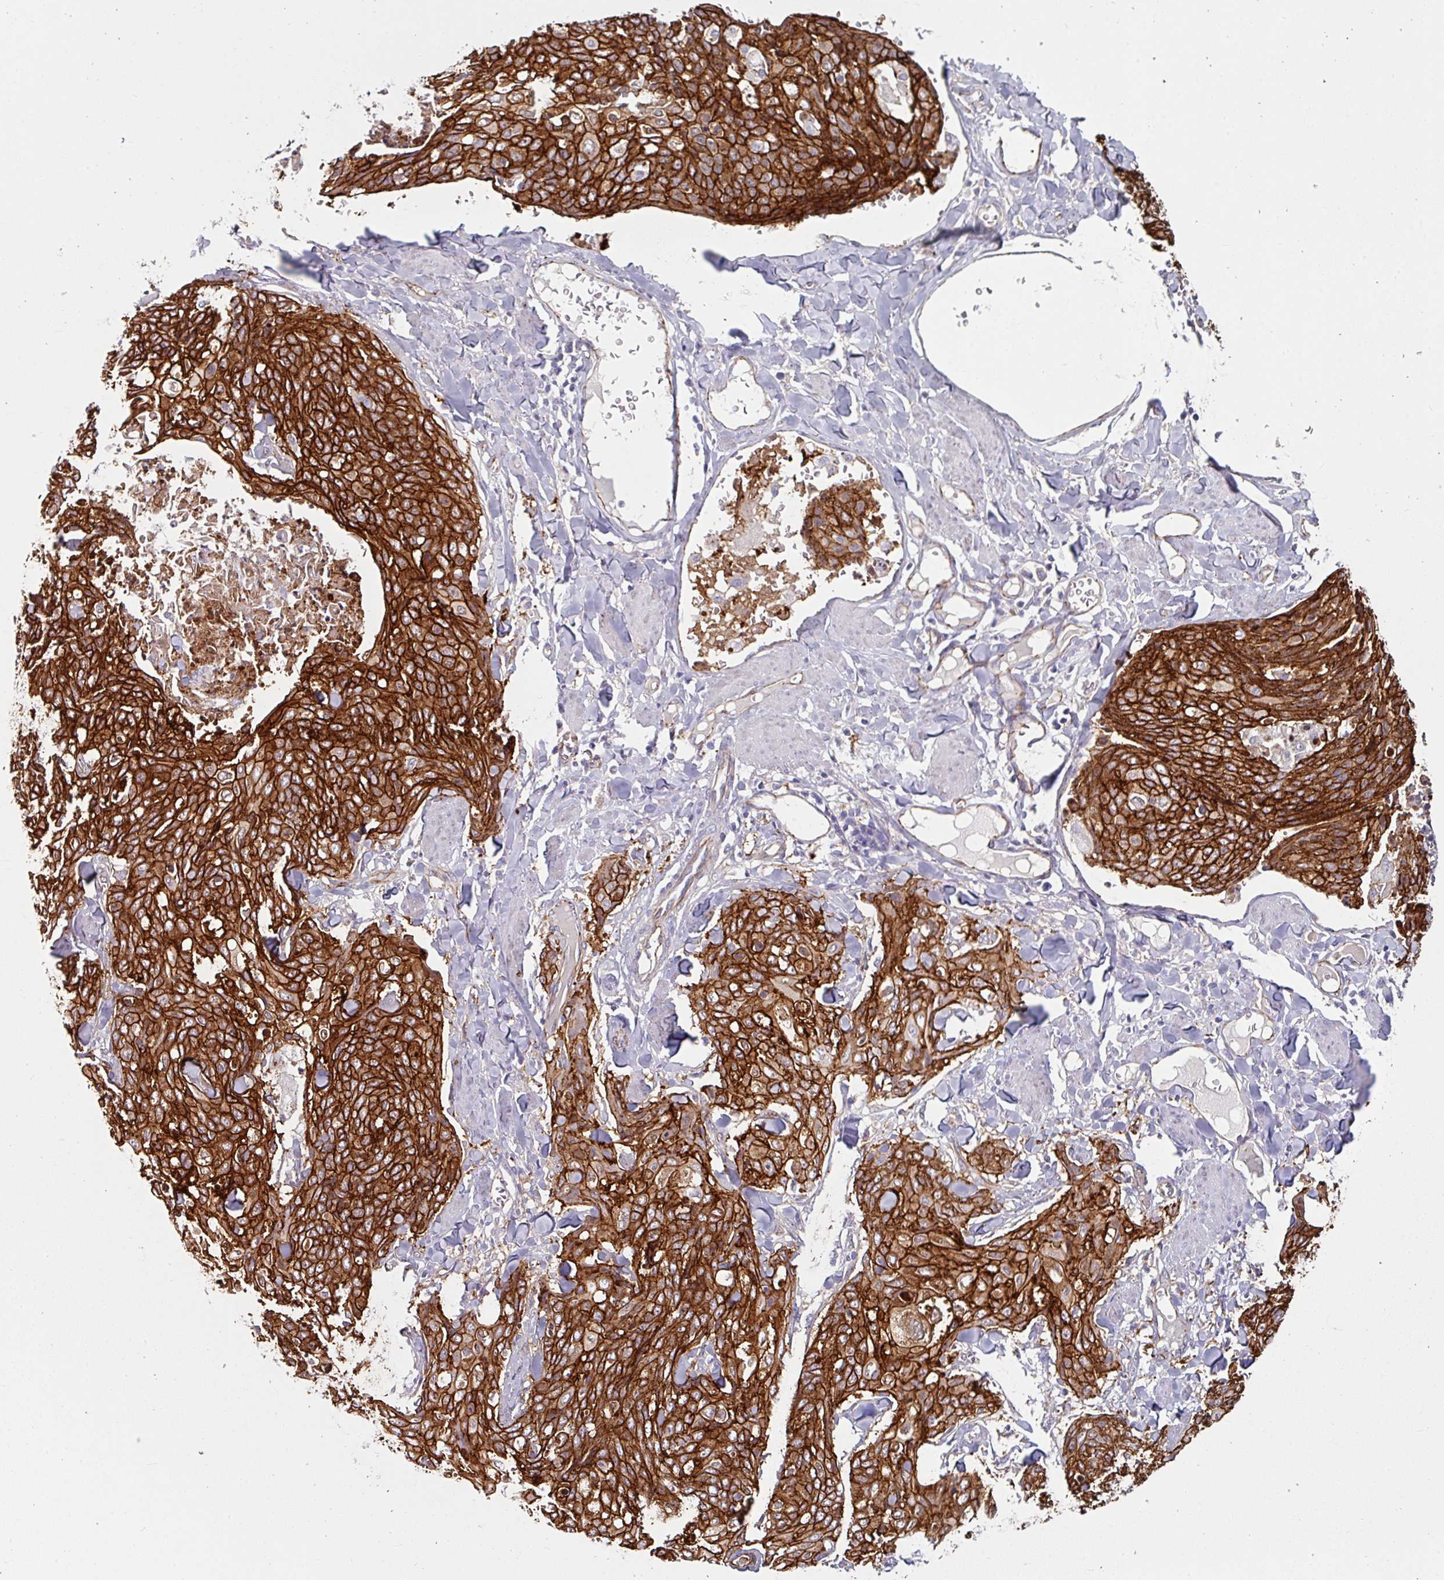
{"staining": {"intensity": "strong", "quantity": ">75%", "location": "cytoplasmic/membranous"}, "tissue": "skin cancer", "cell_type": "Tumor cells", "image_type": "cancer", "snomed": [{"axis": "morphology", "description": "Squamous cell carcinoma, NOS"}, {"axis": "topography", "description": "Skin"}, {"axis": "topography", "description": "Vulva"}], "caption": "Skin squamous cell carcinoma was stained to show a protein in brown. There is high levels of strong cytoplasmic/membranous staining in about >75% of tumor cells. (DAB (3,3'-diaminobenzidine) IHC with brightfield microscopy, high magnification).", "gene": "JUP", "patient": {"sex": "female", "age": 85}}